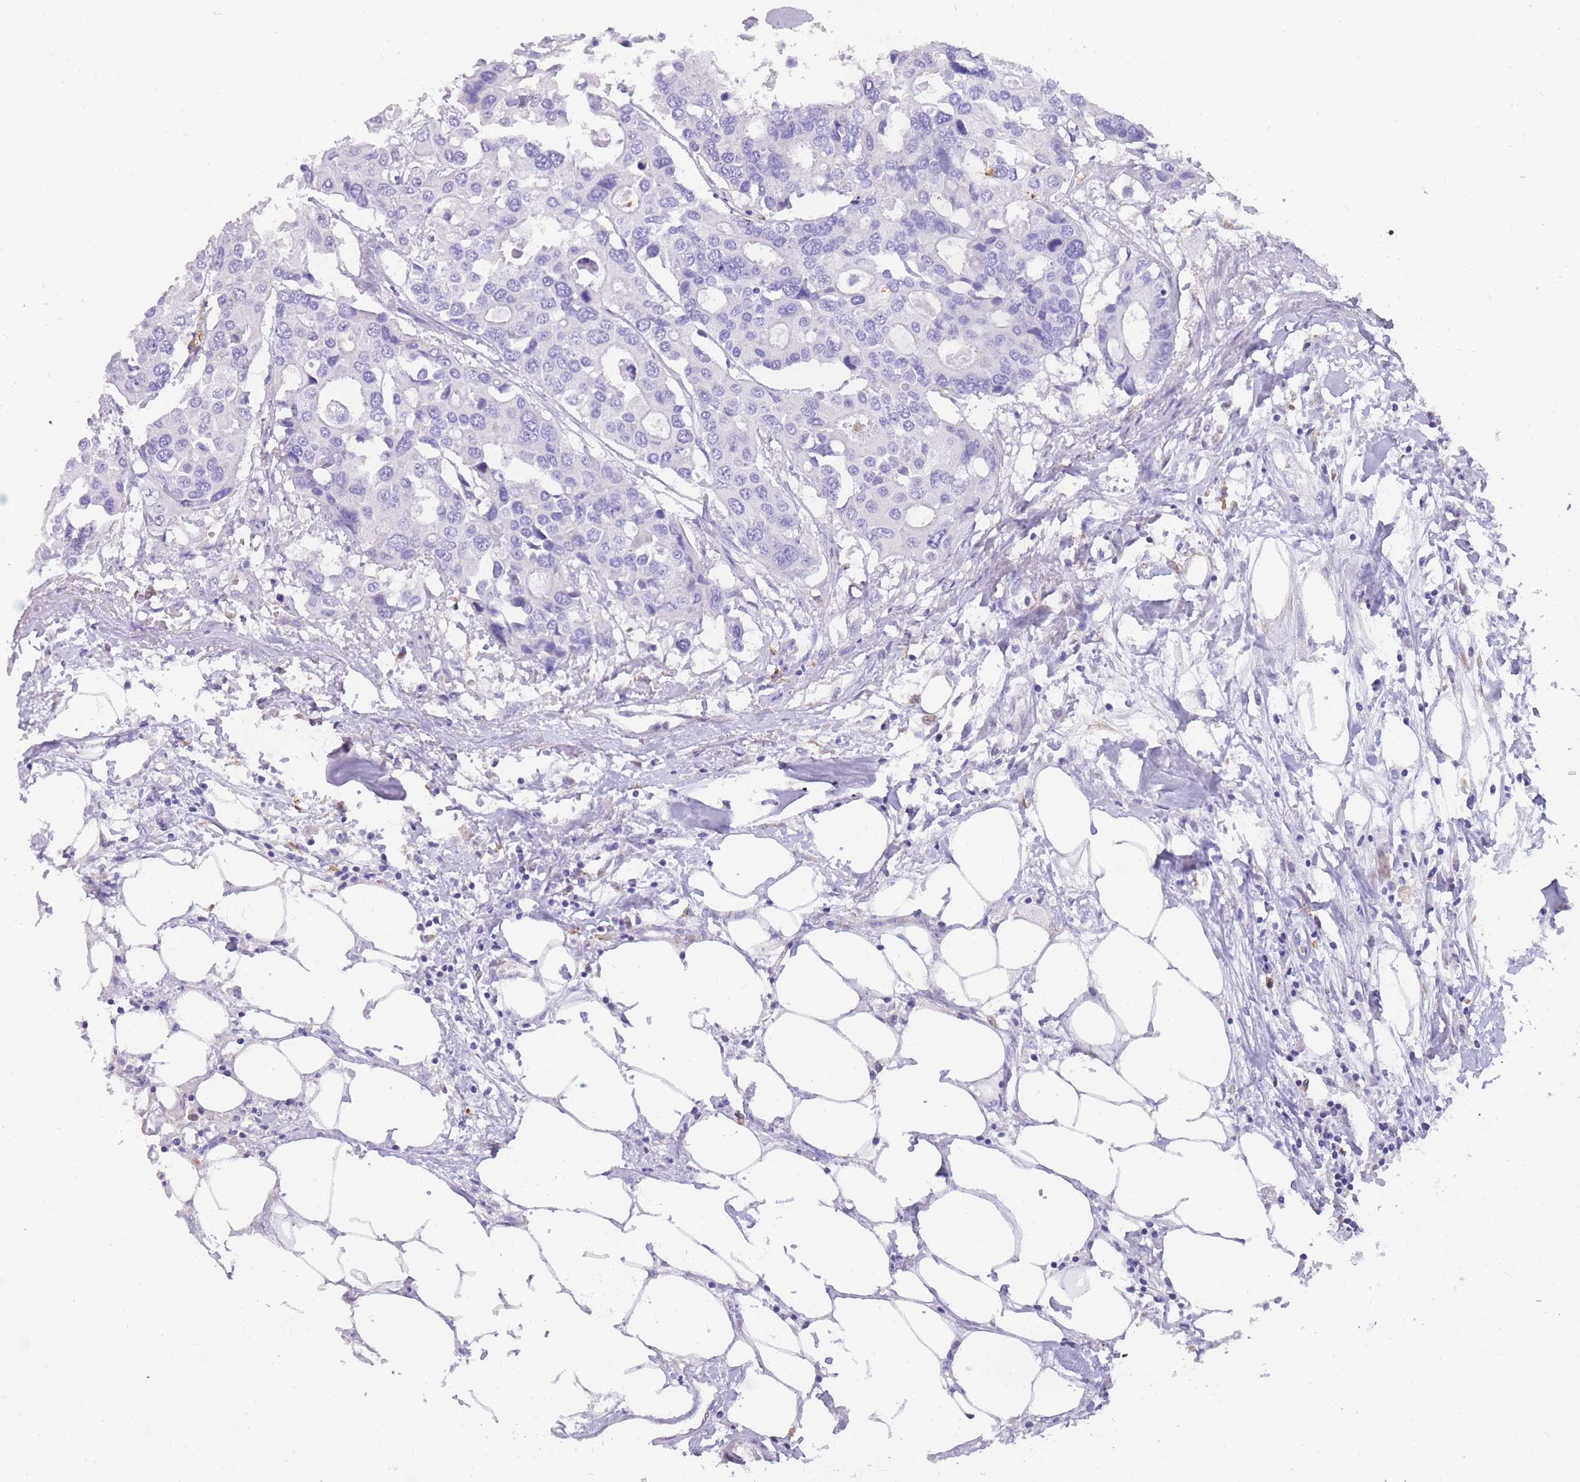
{"staining": {"intensity": "negative", "quantity": "none", "location": "none"}, "tissue": "colorectal cancer", "cell_type": "Tumor cells", "image_type": "cancer", "snomed": [{"axis": "morphology", "description": "Adenocarcinoma, NOS"}, {"axis": "topography", "description": "Colon"}], "caption": "IHC of colorectal adenocarcinoma displays no expression in tumor cells.", "gene": "ZNF662", "patient": {"sex": "male", "age": 77}}